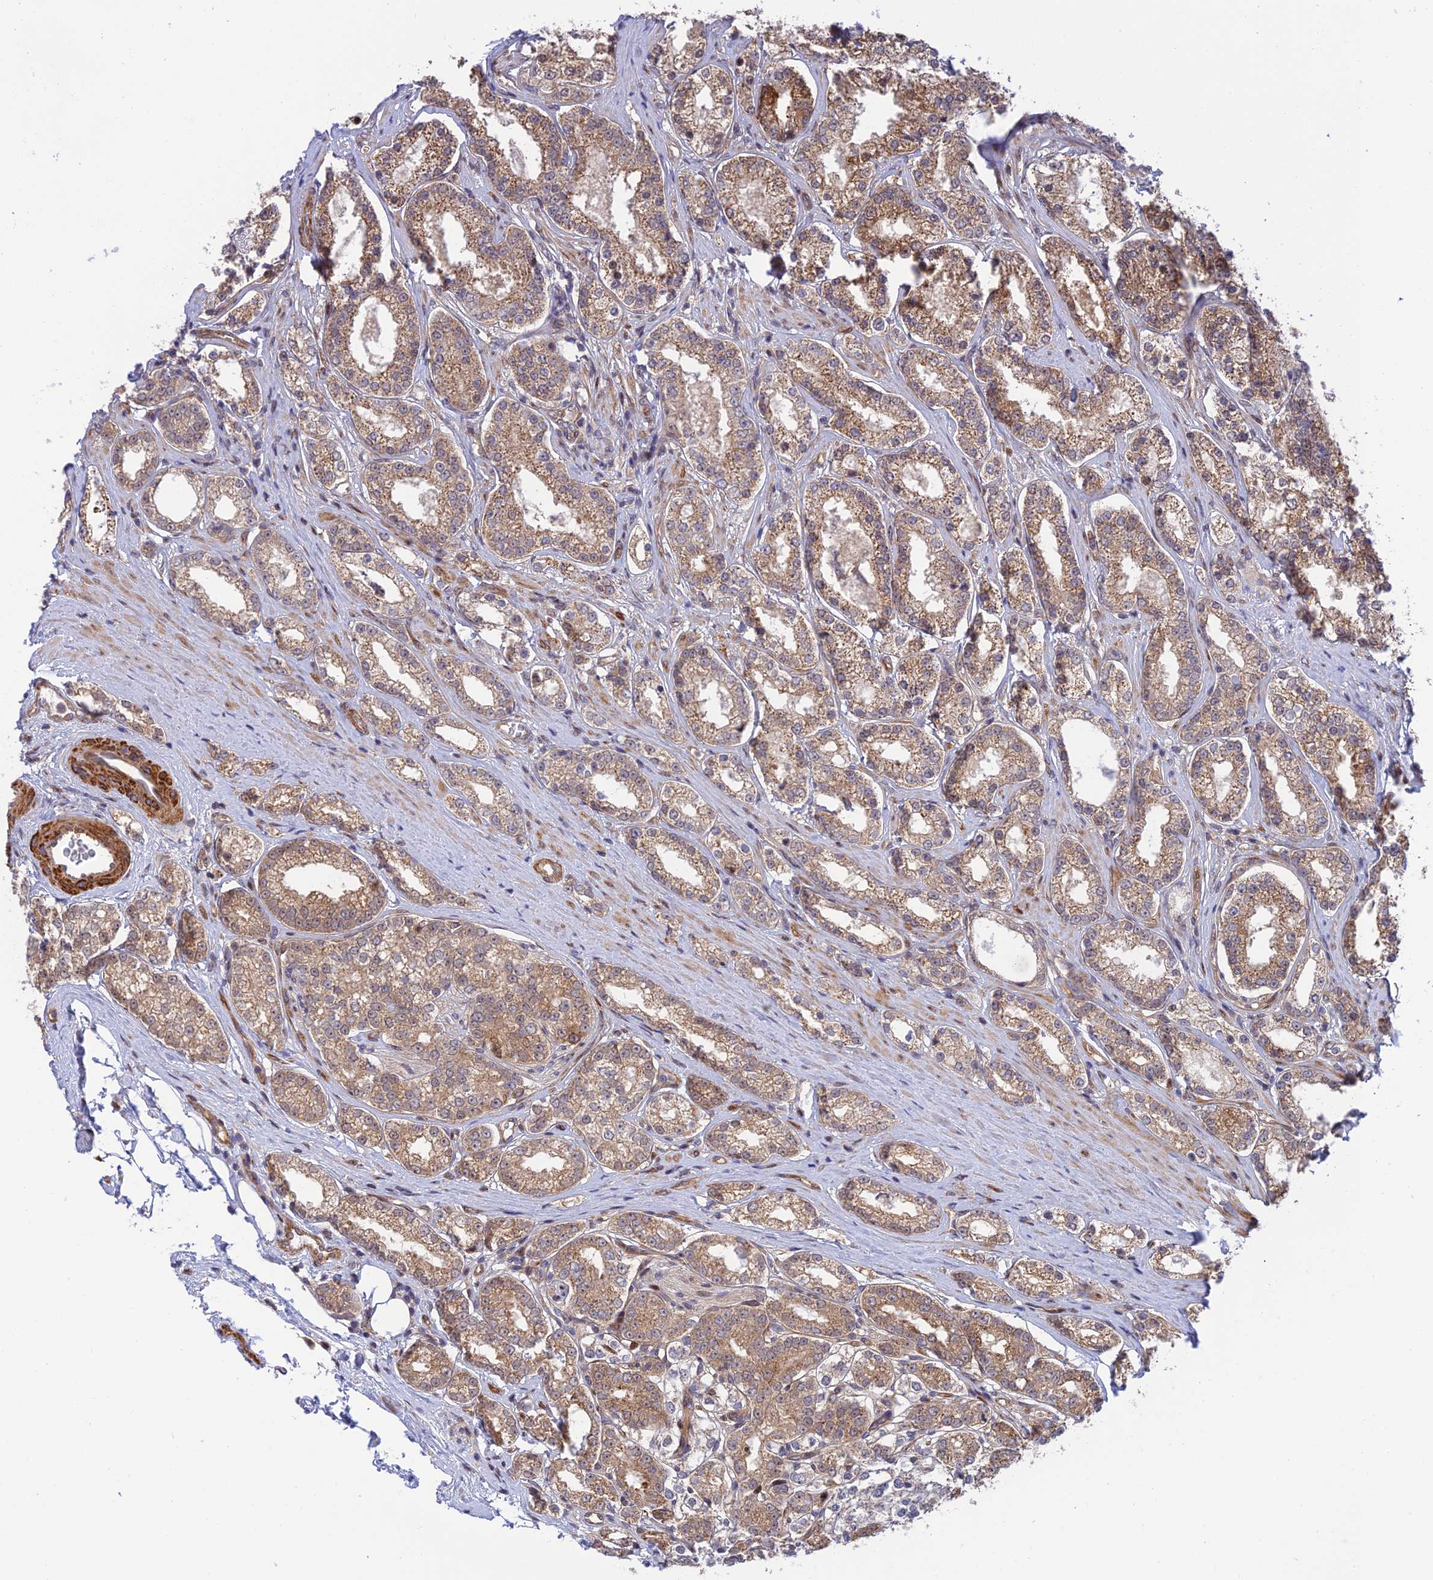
{"staining": {"intensity": "moderate", "quantity": ">75%", "location": "cytoplasmic/membranous"}, "tissue": "prostate cancer", "cell_type": "Tumor cells", "image_type": "cancer", "snomed": [{"axis": "morphology", "description": "Normal tissue, NOS"}, {"axis": "morphology", "description": "Adenocarcinoma, High grade"}, {"axis": "topography", "description": "Prostate"}], "caption": "Prostate cancer tissue demonstrates moderate cytoplasmic/membranous positivity in approximately >75% of tumor cells", "gene": "ZNF584", "patient": {"sex": "male", "age": 83}}